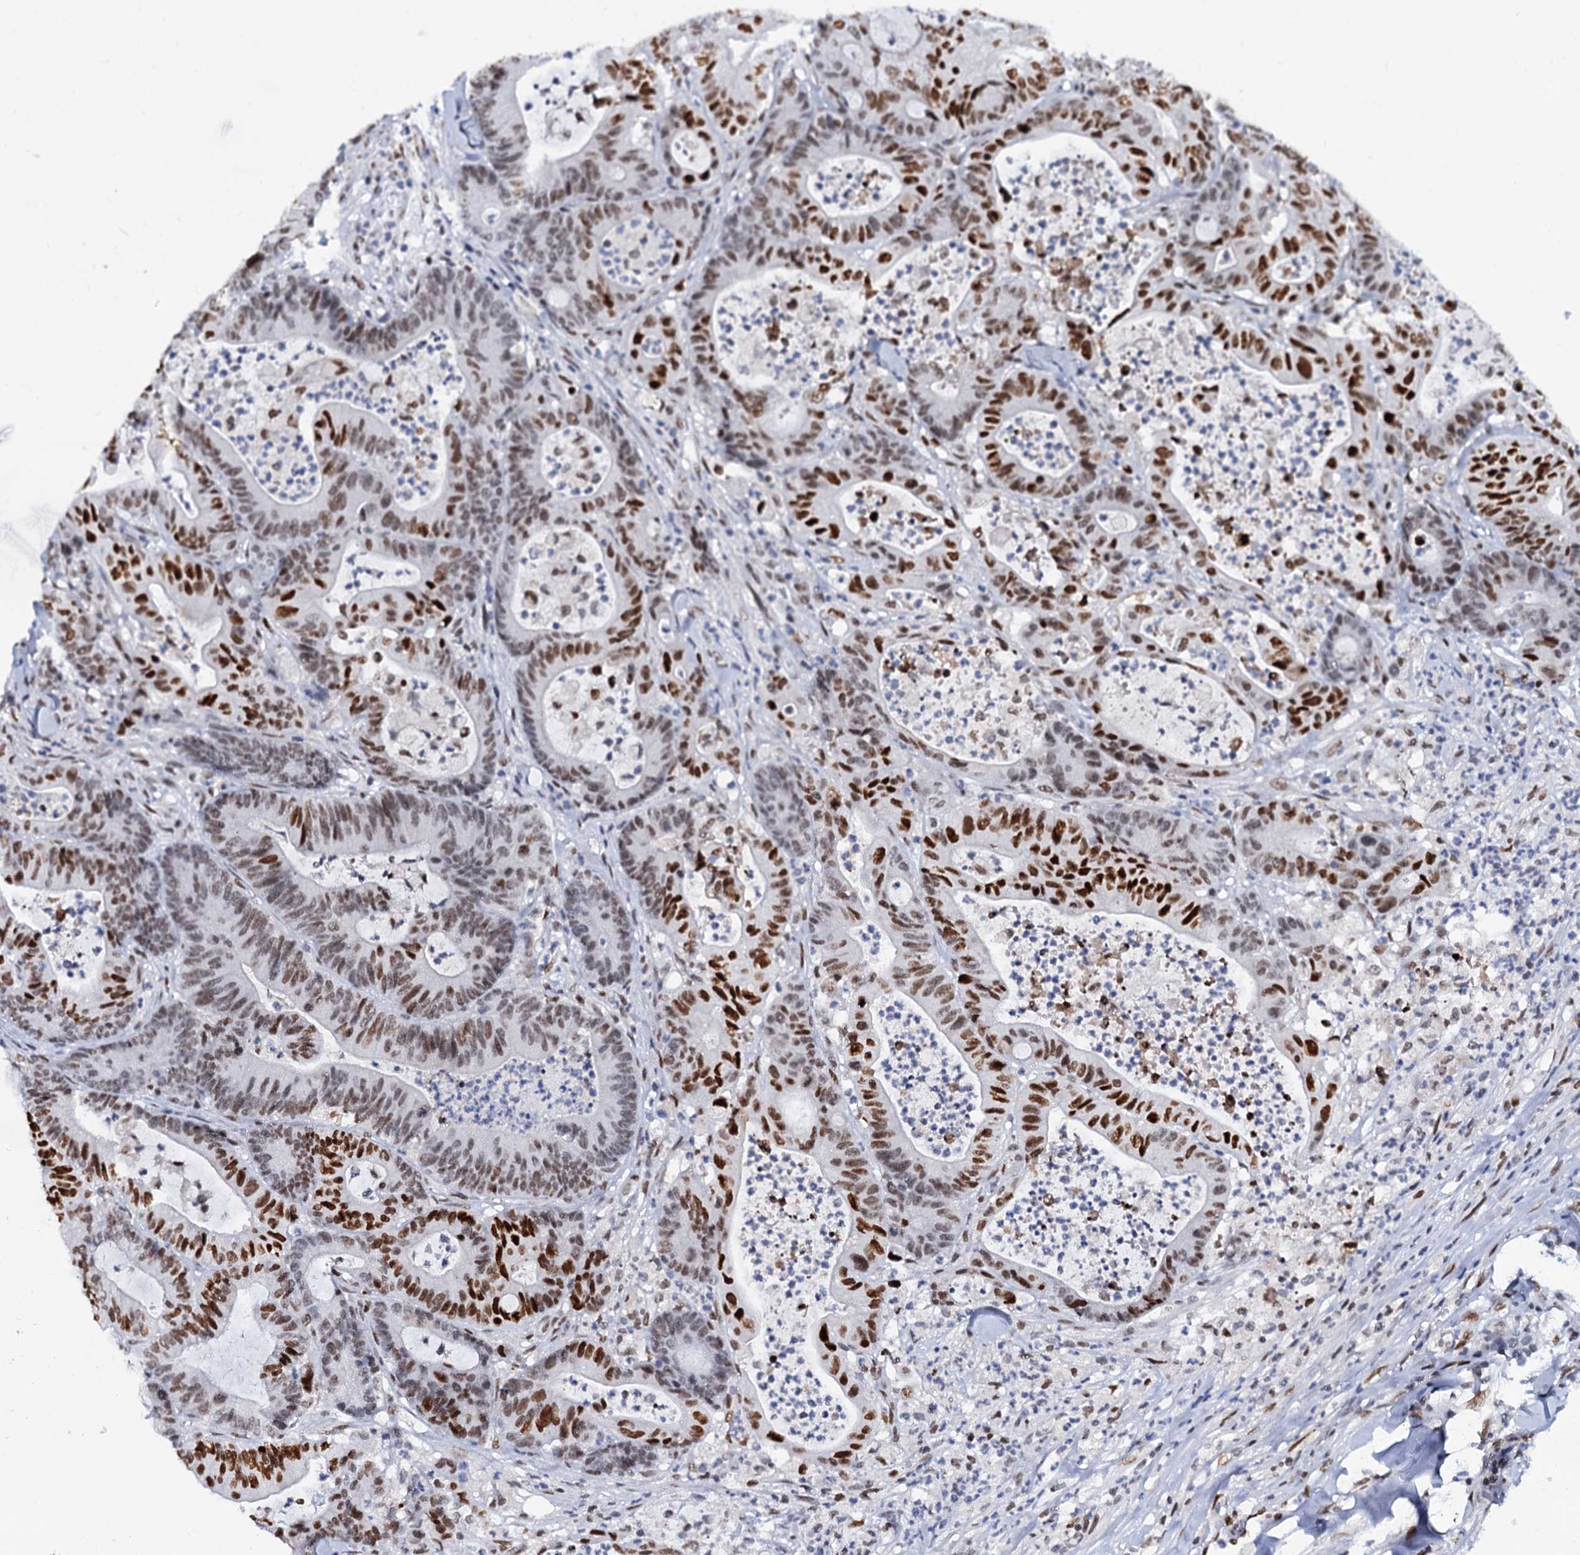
{"staining": {"intensity": "strong", "quantity": "25%-75%", "location": "nuclear"}, "tissue": "colorectal cancer", "cell_type": "Tumor cells", "image_type": "cancer", "snomed": [{"axis": "morphology", "description": "Adenocarcinoma, NOS"}, {"axis": "topography", "description": "Colon"}], "caption": "Immunohistochemistry of human colorectal cancer shows high levels of strong nuclear staining in approximately 25%-75% of tumor cells.", "gene": "CMAS", "patient": {"sex": "female", "age": 84}}